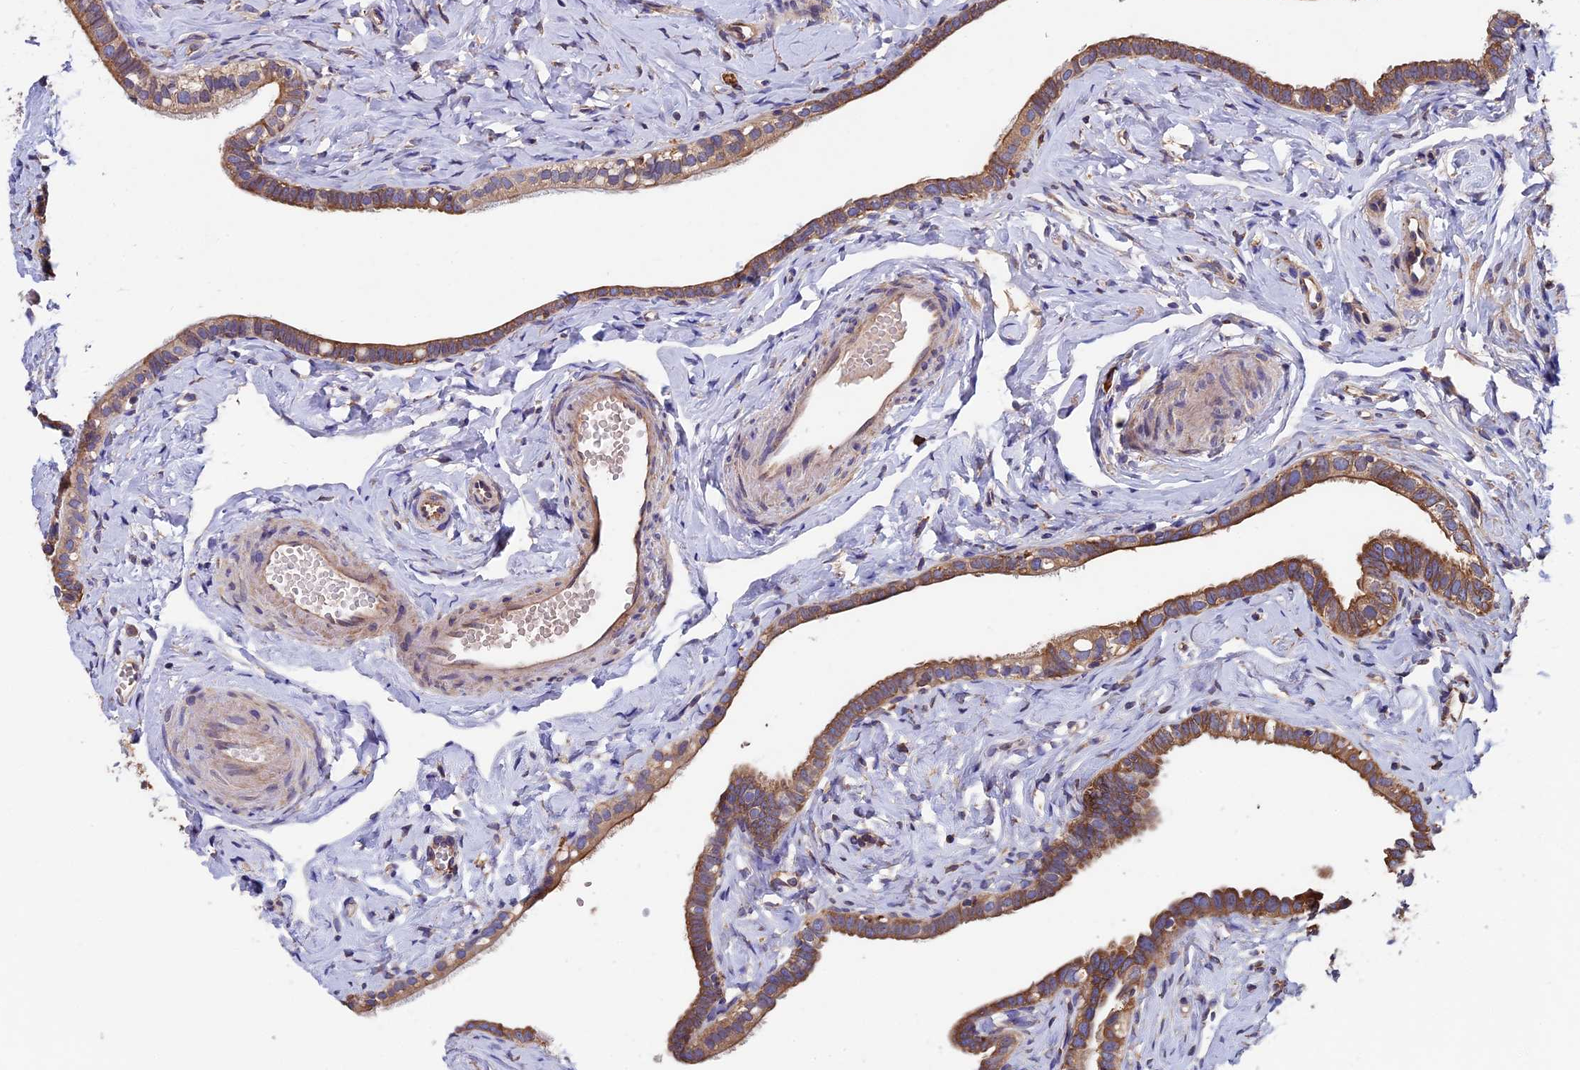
{"staining": {"intensity": "strong", "quantity": "25%-75%", "location": "cytoplasmic/membranous"}, "tissue": "fallopian tube", "cell_type": "Glandular cells", "image_type": "normal", "snomed": [{"axis": "morphology", "description": "Normal tissue, NOS"}, {"axis": "topography", "description": "Fallopian tube"}], "caption": "Glandular cells reveal strong cytoplasmic/membranous staining in about 25%-75% of cells in normal fallopian tube. The staining is performed using DAB (3,3'-diaminobenzidine) brown chromogen to label protein expression. The nuclei are counter-stained blue using hematoxylin.", "gene": "BTBD3", "patient": {"sex": "female", "age": 66}}